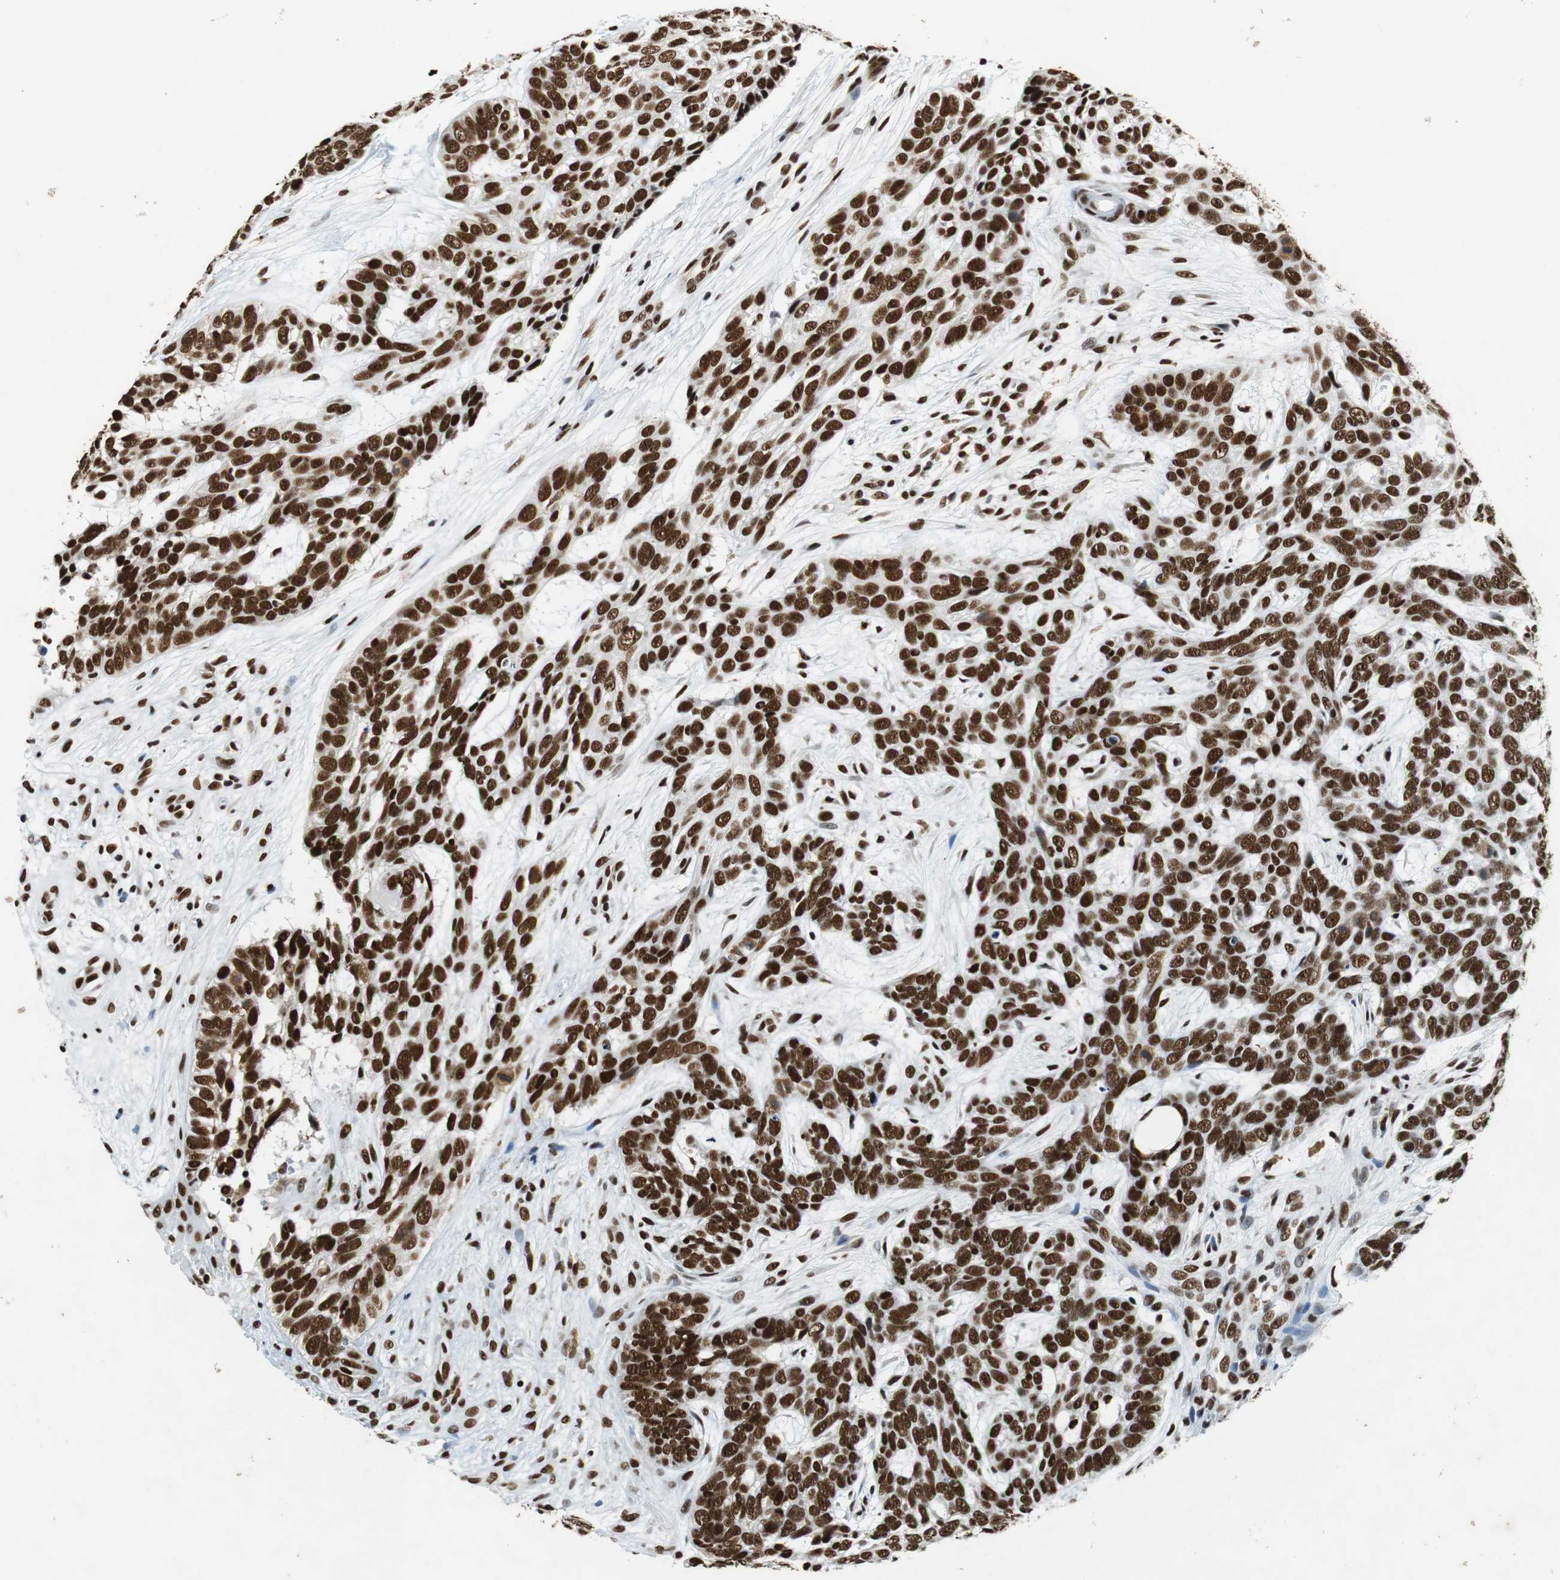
{"staining": {"intensity": "strong", "quantity": ">75%", "location": "nuclear"}, "tissue": "skin cancer", "cell_type": "Tumor cells", "image_type": "cancer", "snomed": [{"axis": "morphology", "description": "Basal cell carcinoma"}, {"axis": "topography", "description": "Skin"}], "caption": "Skin basal cell carcinoma stained for a protein (brown) displays strong nuclear positive staining in approximately >75% of tumor cells.", "gene": "PRKDC", "patient": {"sex": "male", "age": 87}}